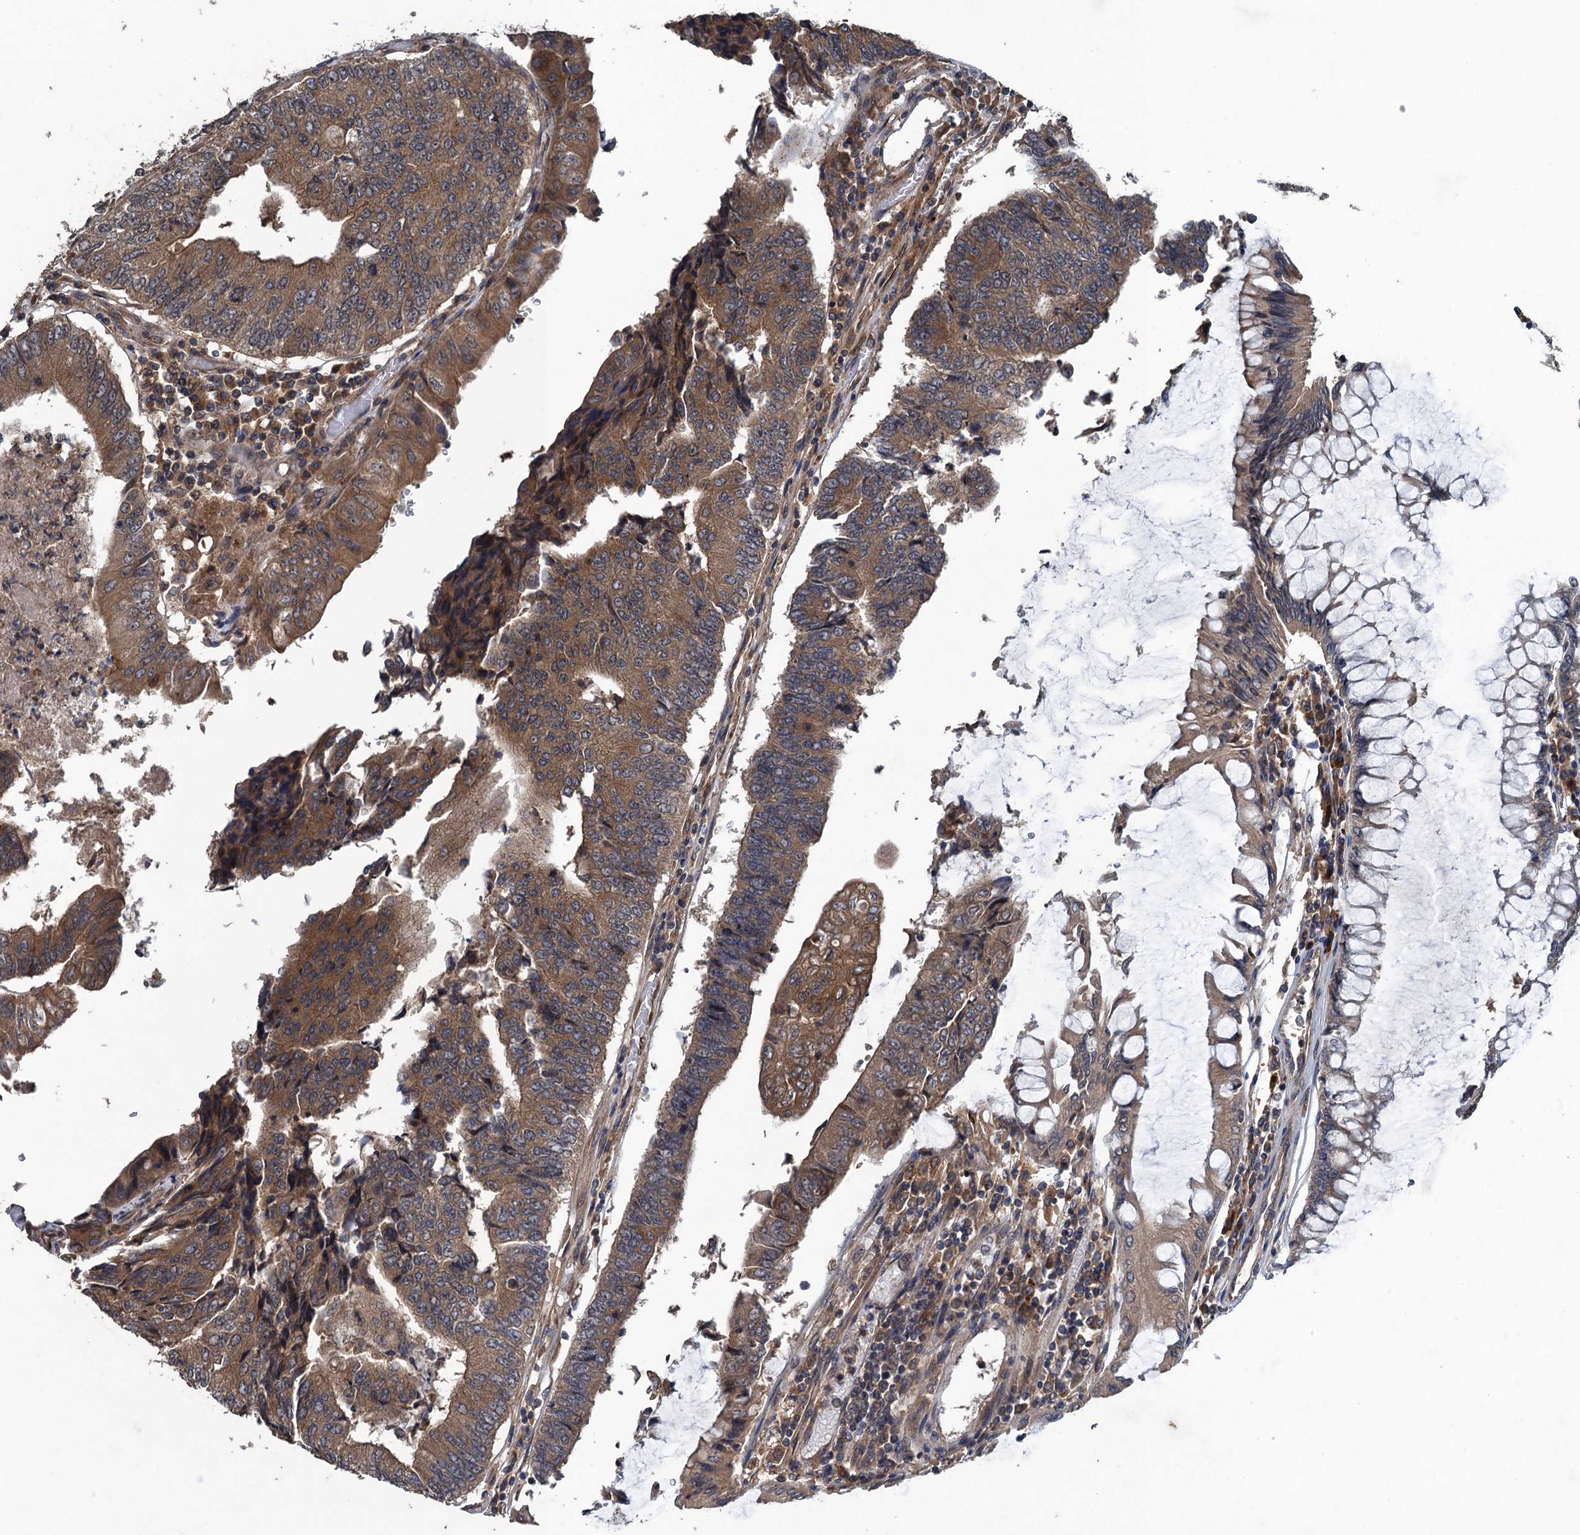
{"staining": {"intensity": "moderate", "quantity": ">75%", "location": "cytoplasmic/membranous"}, "tissue": "colorectal cancer", "cell_type": "Tumor cells", "image_type": "cancer", "snomed": [{"axis": "morphology", "description": "Adenocarcinoma, NOS"}, {"axis": "topography", "description": "Colon"}], "caption": "Colorectal adenocarcinoma tissue demonstrates moderate cytoplasmic/membranous positivity in about >75% of tumor cells, visualized by immunohistochemistry.", "gene": "CNTN5", "patient": {"sex": "female", "age": 67}}